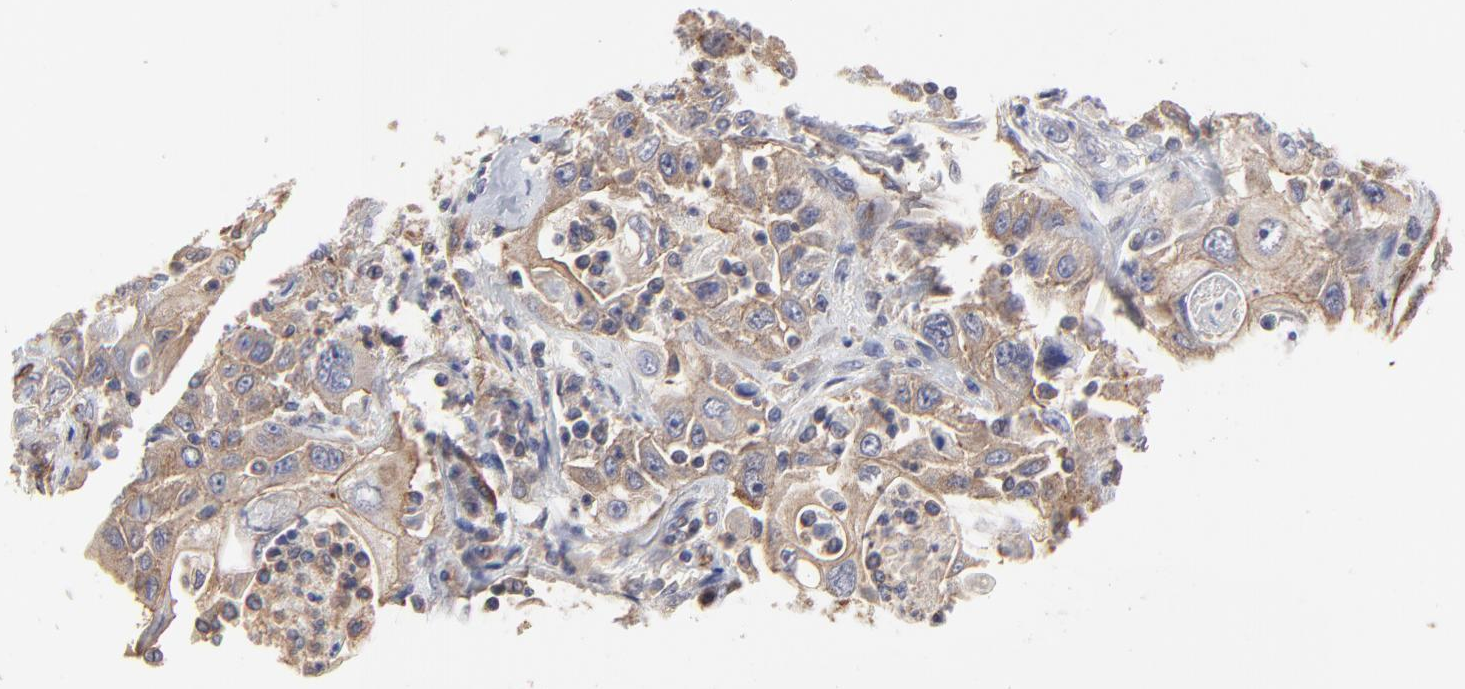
{"staining": {"intensity": "moderate", "quantity": ">75%", "location": "cytoplasmic/membranous"}, "tissue": "pancreatic cancer", "cell_type": "Tumor cells", "image_type": "cancer", "snomed": [{"axis": "morphology", "description": "Adenocarcinoma, NOS"}, {"axis": "topography", "description": "Pancreas"}], "caption": "IHC micrograph of neoplastic tissue: human adenocarcinoma (pancreatic) stained using immunohistochemistry shows medium levels of moderate protein expression localized specifically in the cytoplasmic/membranous of tumor cells, appearing as a cytoplasmic/membranous brown color.", "gene": "ARMT1", "patient": {"sex": "male", "age": 70}}